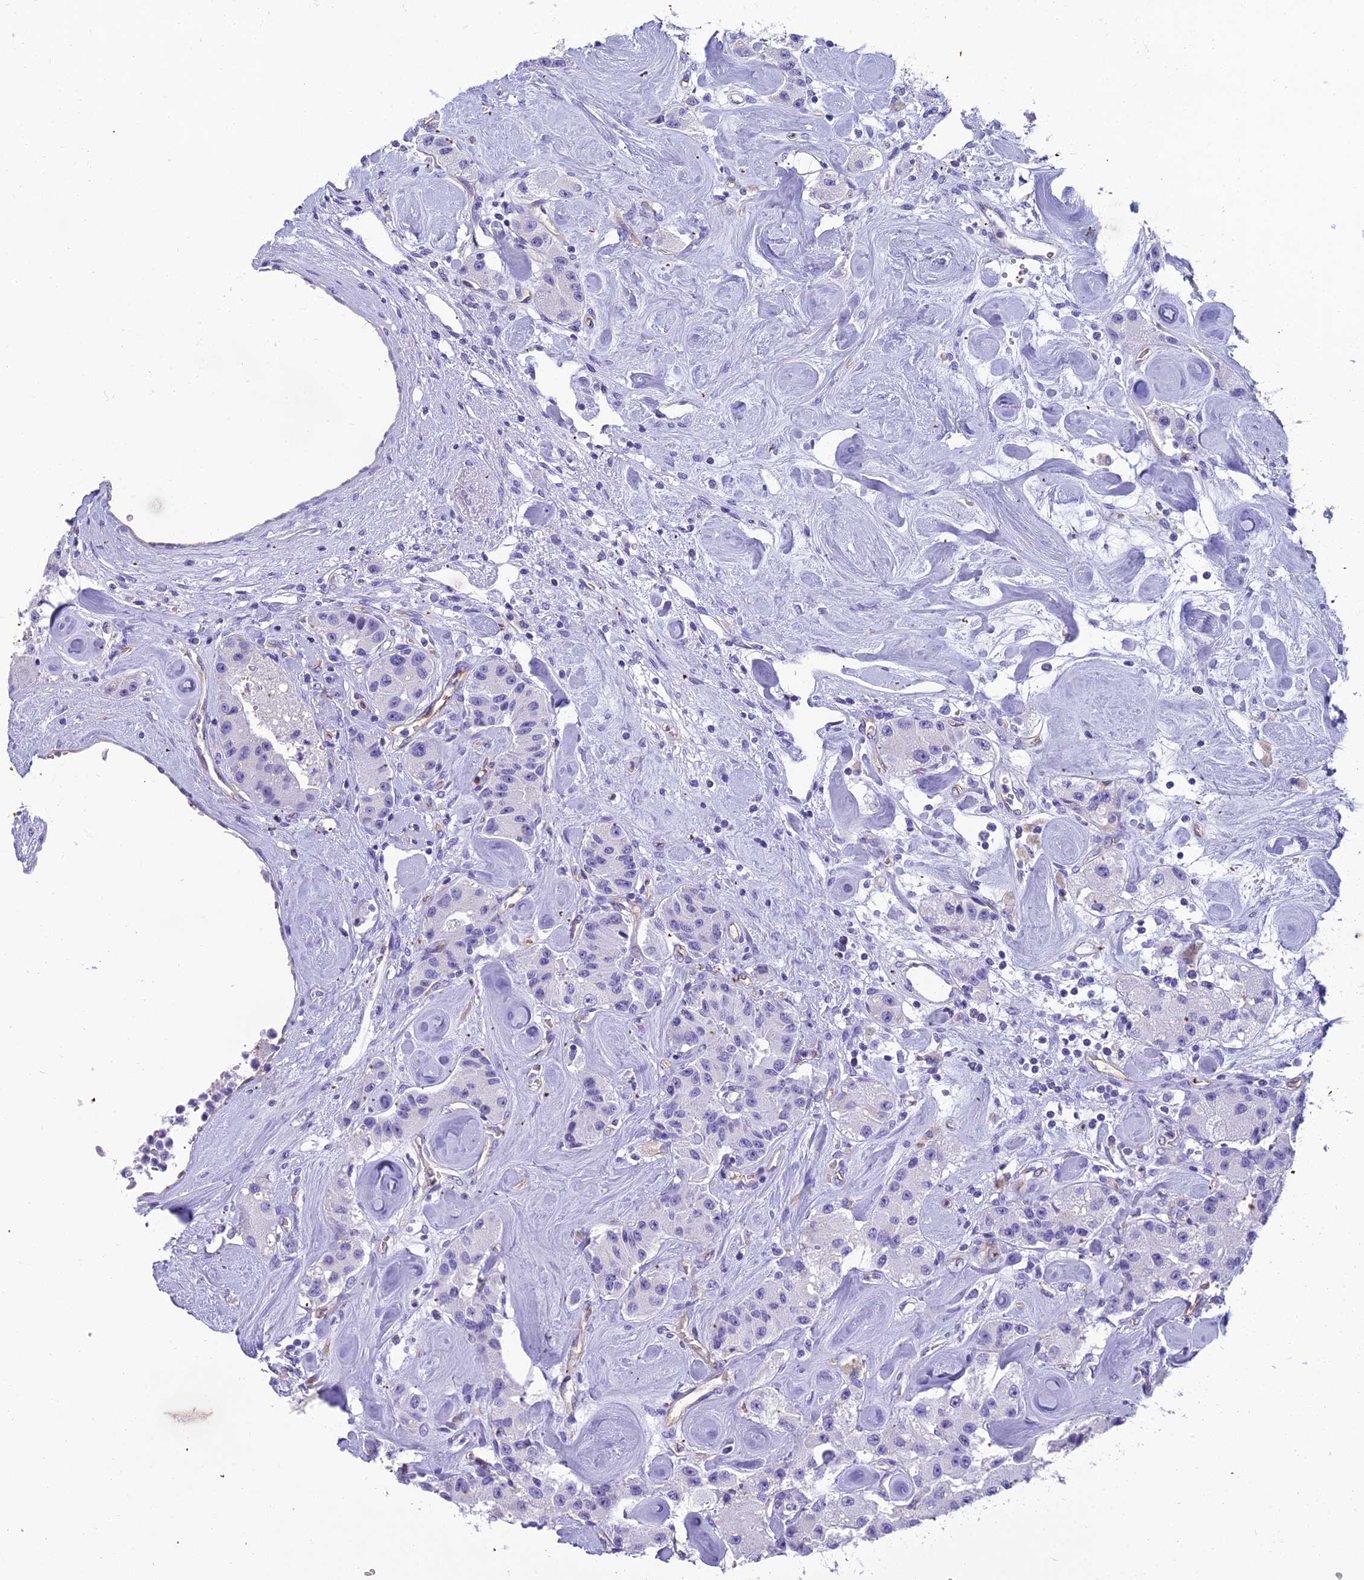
{"staining": {"intensity": "negative", "quantity": "none", "location": "none"}, "tissue": "carcinoid", "cell_type": "Tumor cells", "image_type": "cancer", "snomed": [{"axis": "morphology", "description": "Carcinoid, malignant, NOS"}, {"axis": "topography", "description": "Pancreas"}], "caption": "Immunohistochemistry of human carcinoid demonstrates no expression in tumor cells.", "gene": "NINJ1", "patient": {"sex": "male", "age": 41}}